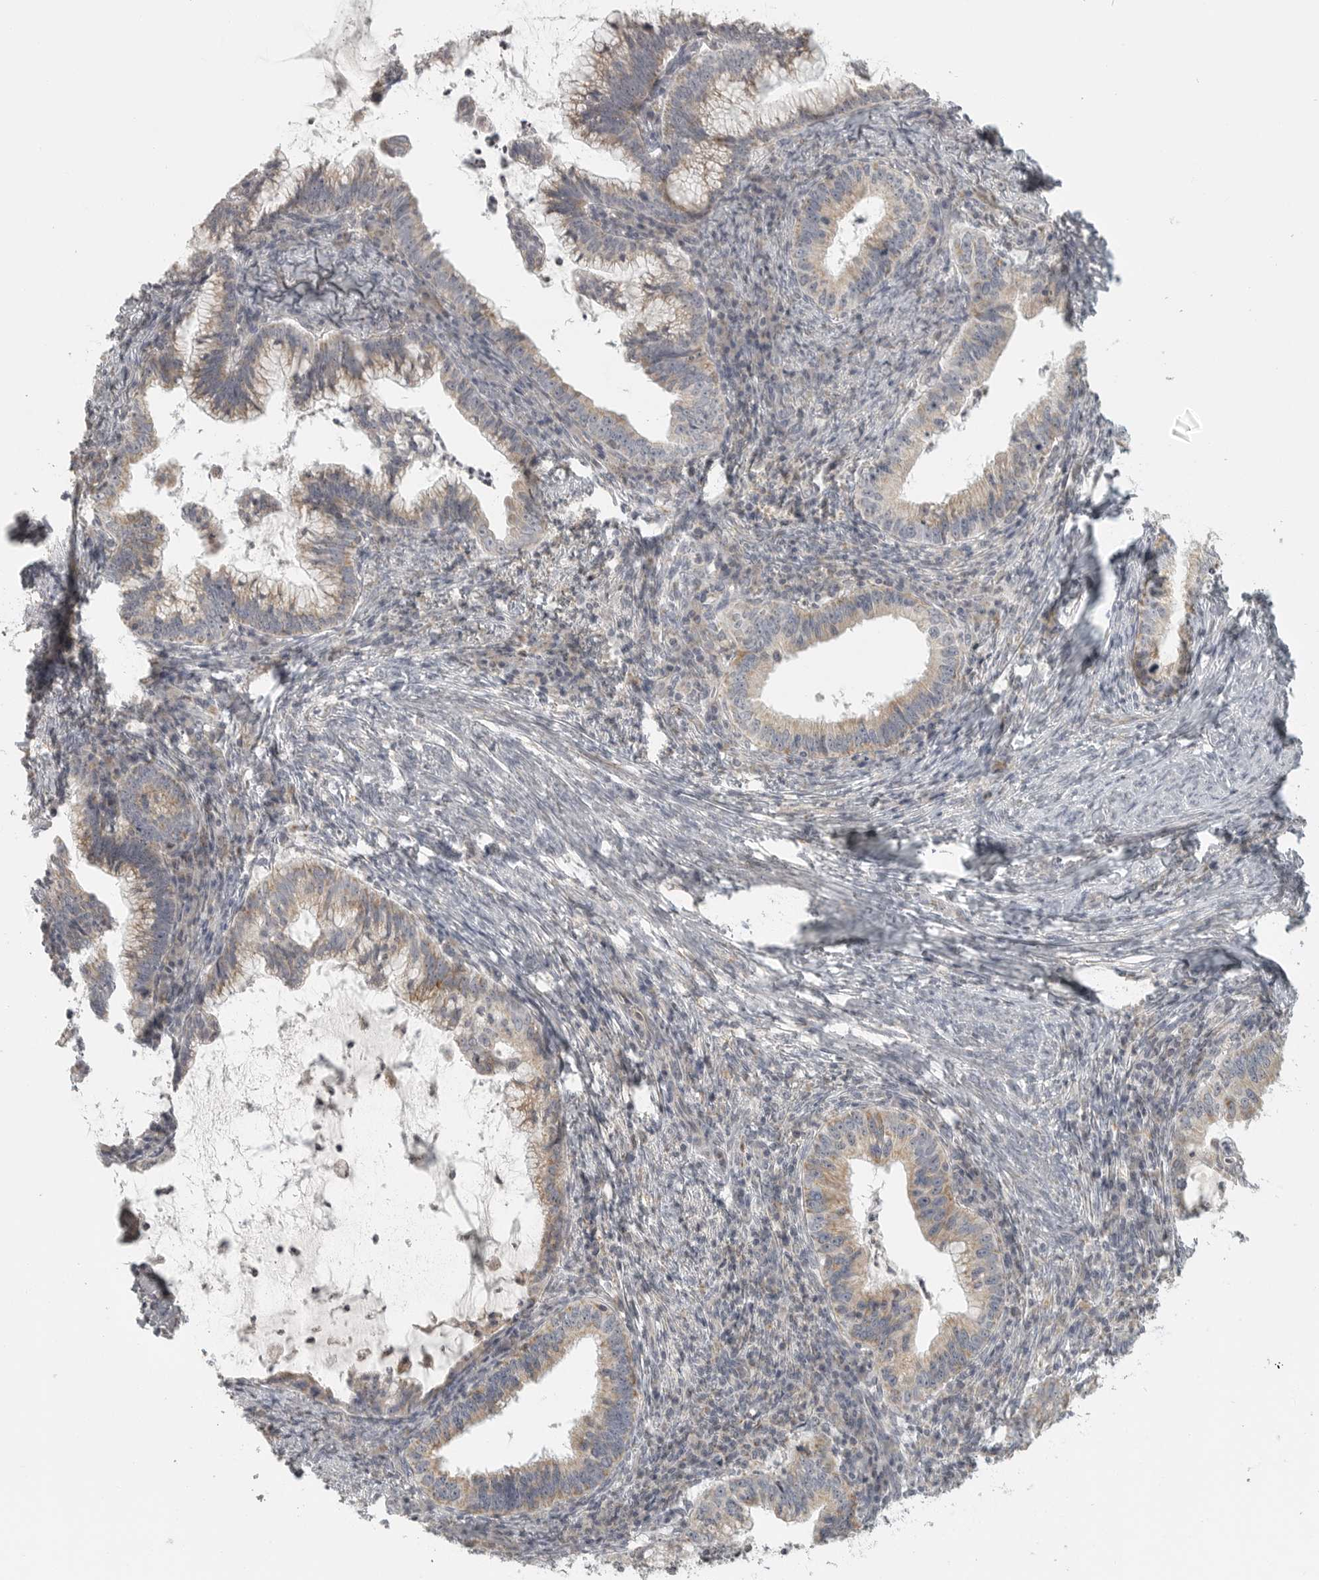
{"staining": {"intensity": "weak", "quantity": "25%-75%", "location": "cytoplasmic/membranous"}, "tissue": "cervical cancer", "cell_type": "Tumor cells", "image_type": "cancer", "snomed": [{"axis": "morphology", "description": "Adenocarcinoma, NOS"}, {"axis": "topography", "description": "Cervix"}], "caption": "Cervical cancer tissue demonstrates weak cytoplasmic/membranous expression in about 25%-75% of tumor cells, visualized by immunohistochemistry.", "gene": "RXFP3", "patient": {"sex": "female", "age": 36}}